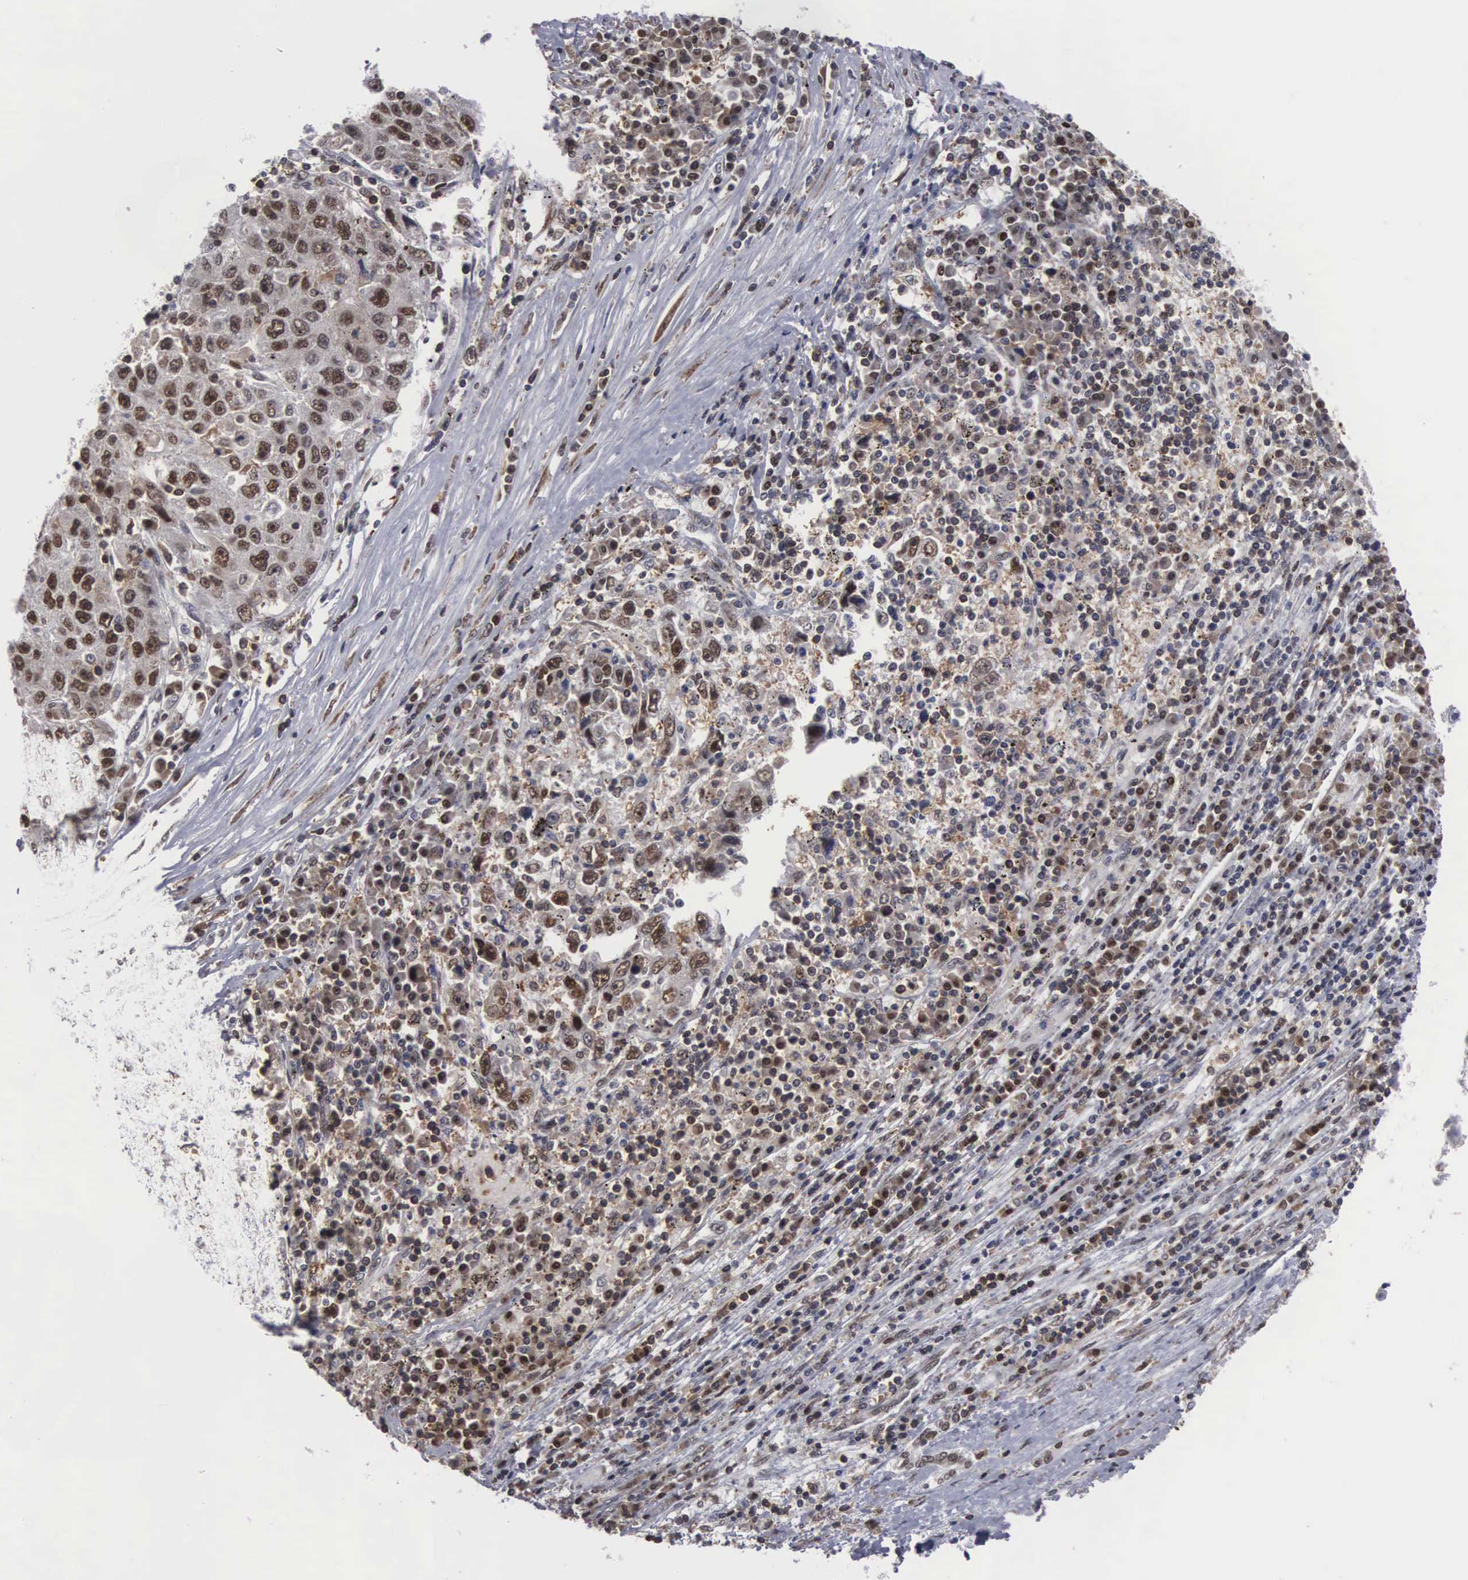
{"staining": {"intensity": "moderate", "quantity": ">75%", "location": "nuclear"}, "tissue": "liver cancer", "cell_type": "Tumor cells", "image_type": "cancer", "snomed": [{"axis": "morphology", "description": "Carcinoma, Hepatocellular, NOS"}, {"axis": "topography", "description": "Liver"}], "caption": "There is medium levels of moderate nuclear expression in tumor cells of liver hepatocellular carcinoma, as demonstrated by immunohistochemical staining (brown color).", "gene": "TRMT5", "patient": {"sex": "male", "age": 49}}